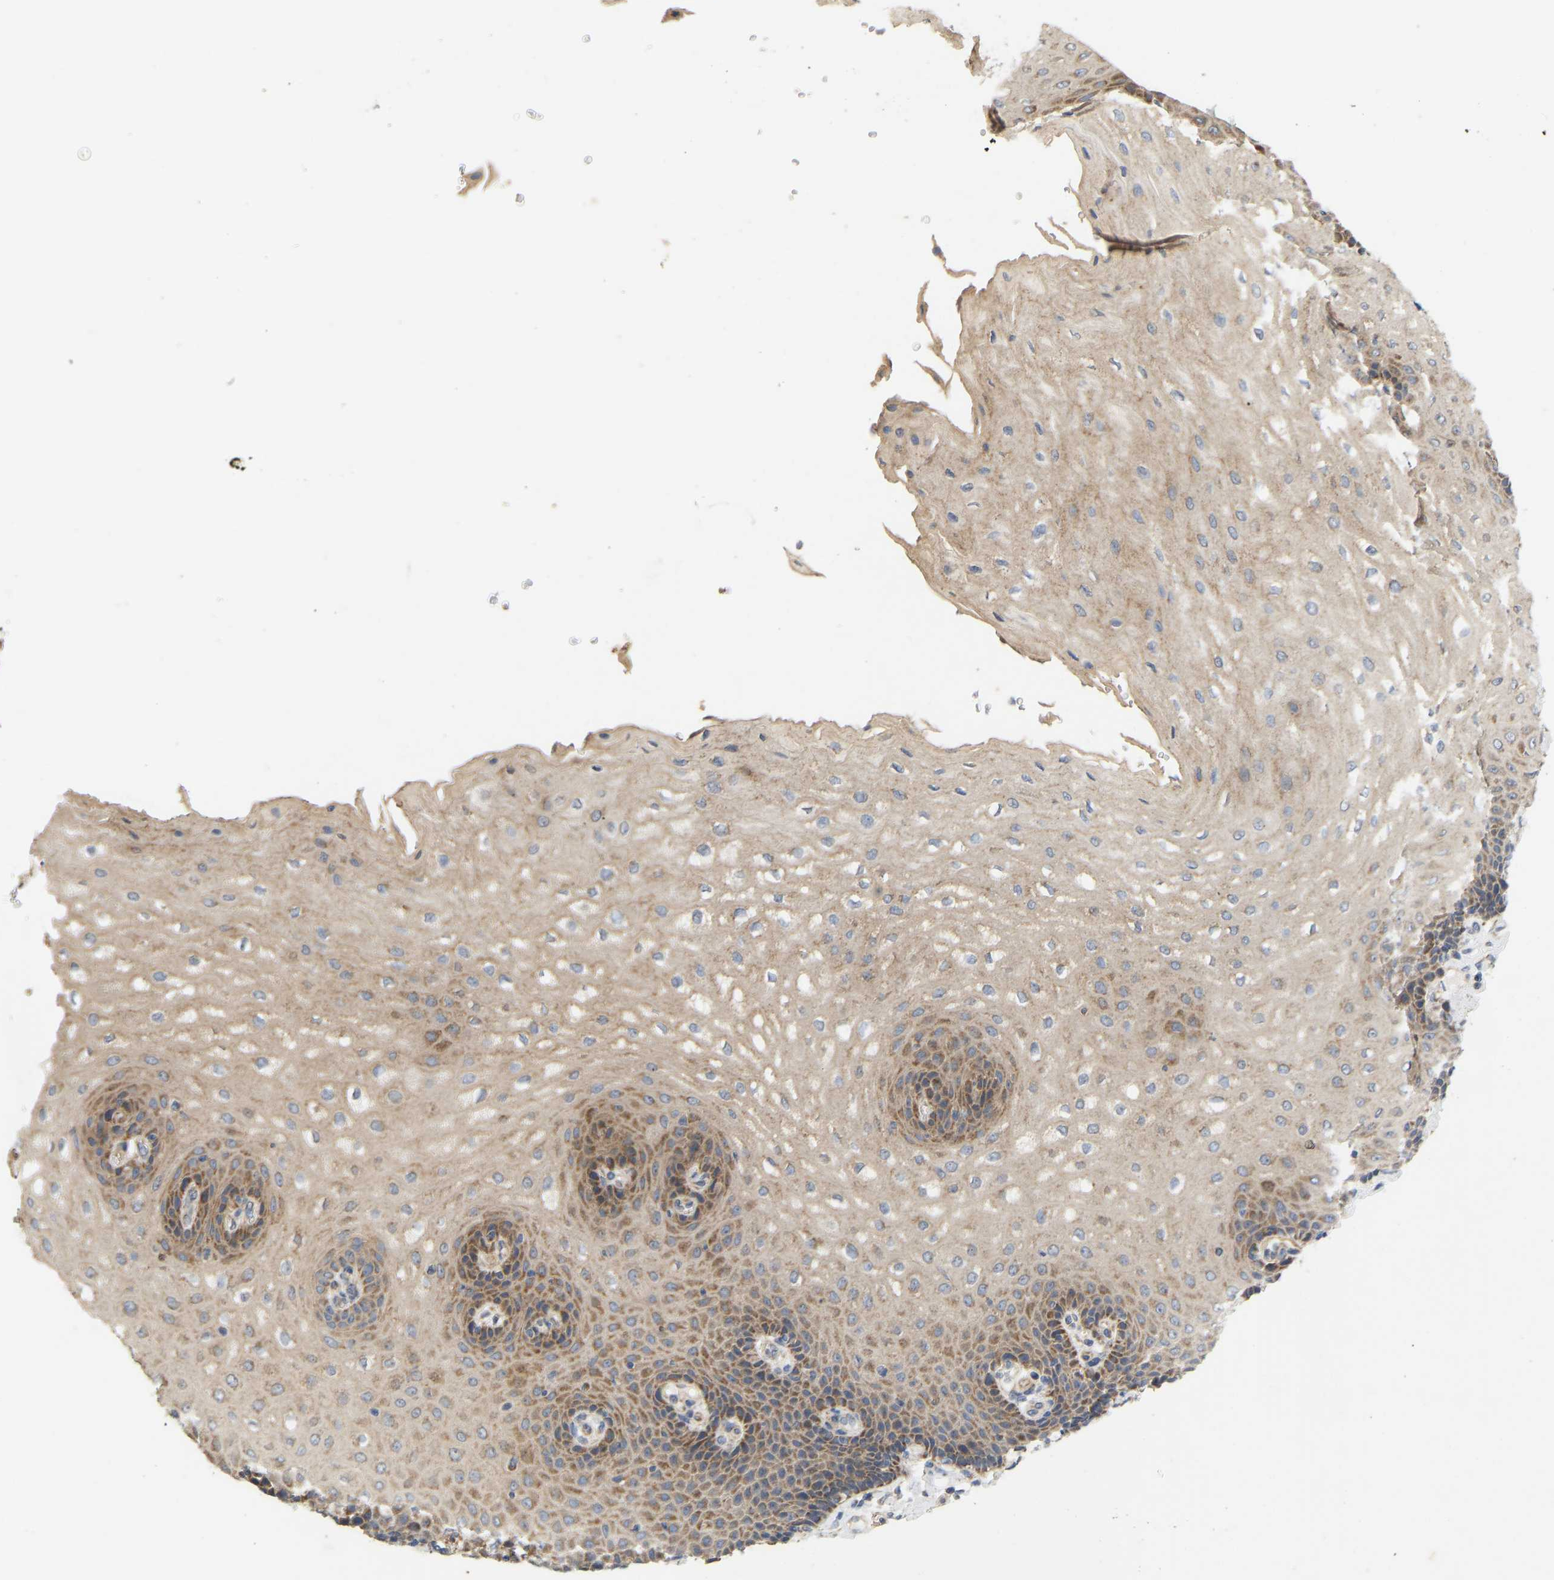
{"staining": {"intensity": "moderate", "quantity": "25%-75%", "location": "cytoplasmic/membranous"}, "tissue": "esophagus", "cell_type": "Squamous epithelial cells", "image_type": "normal", "snomed": [{"axis": "morphology", "description": "Normal tissue, NOS"}, {"axis": "topography", "description": "Esophagus"}], "caption": "Immunohistochemical staining of benign esophagus displays medium levels of moderate cytoplasmic/membranous positivity in about 25%-75% of squamous epithelial cells. (DAB (3,3'-diaminobenzidine) IHC, brown staining for protein, blue staining for nuclei).", "gene": "HACD2", "patient": {"sex": "male", "age": 54}}